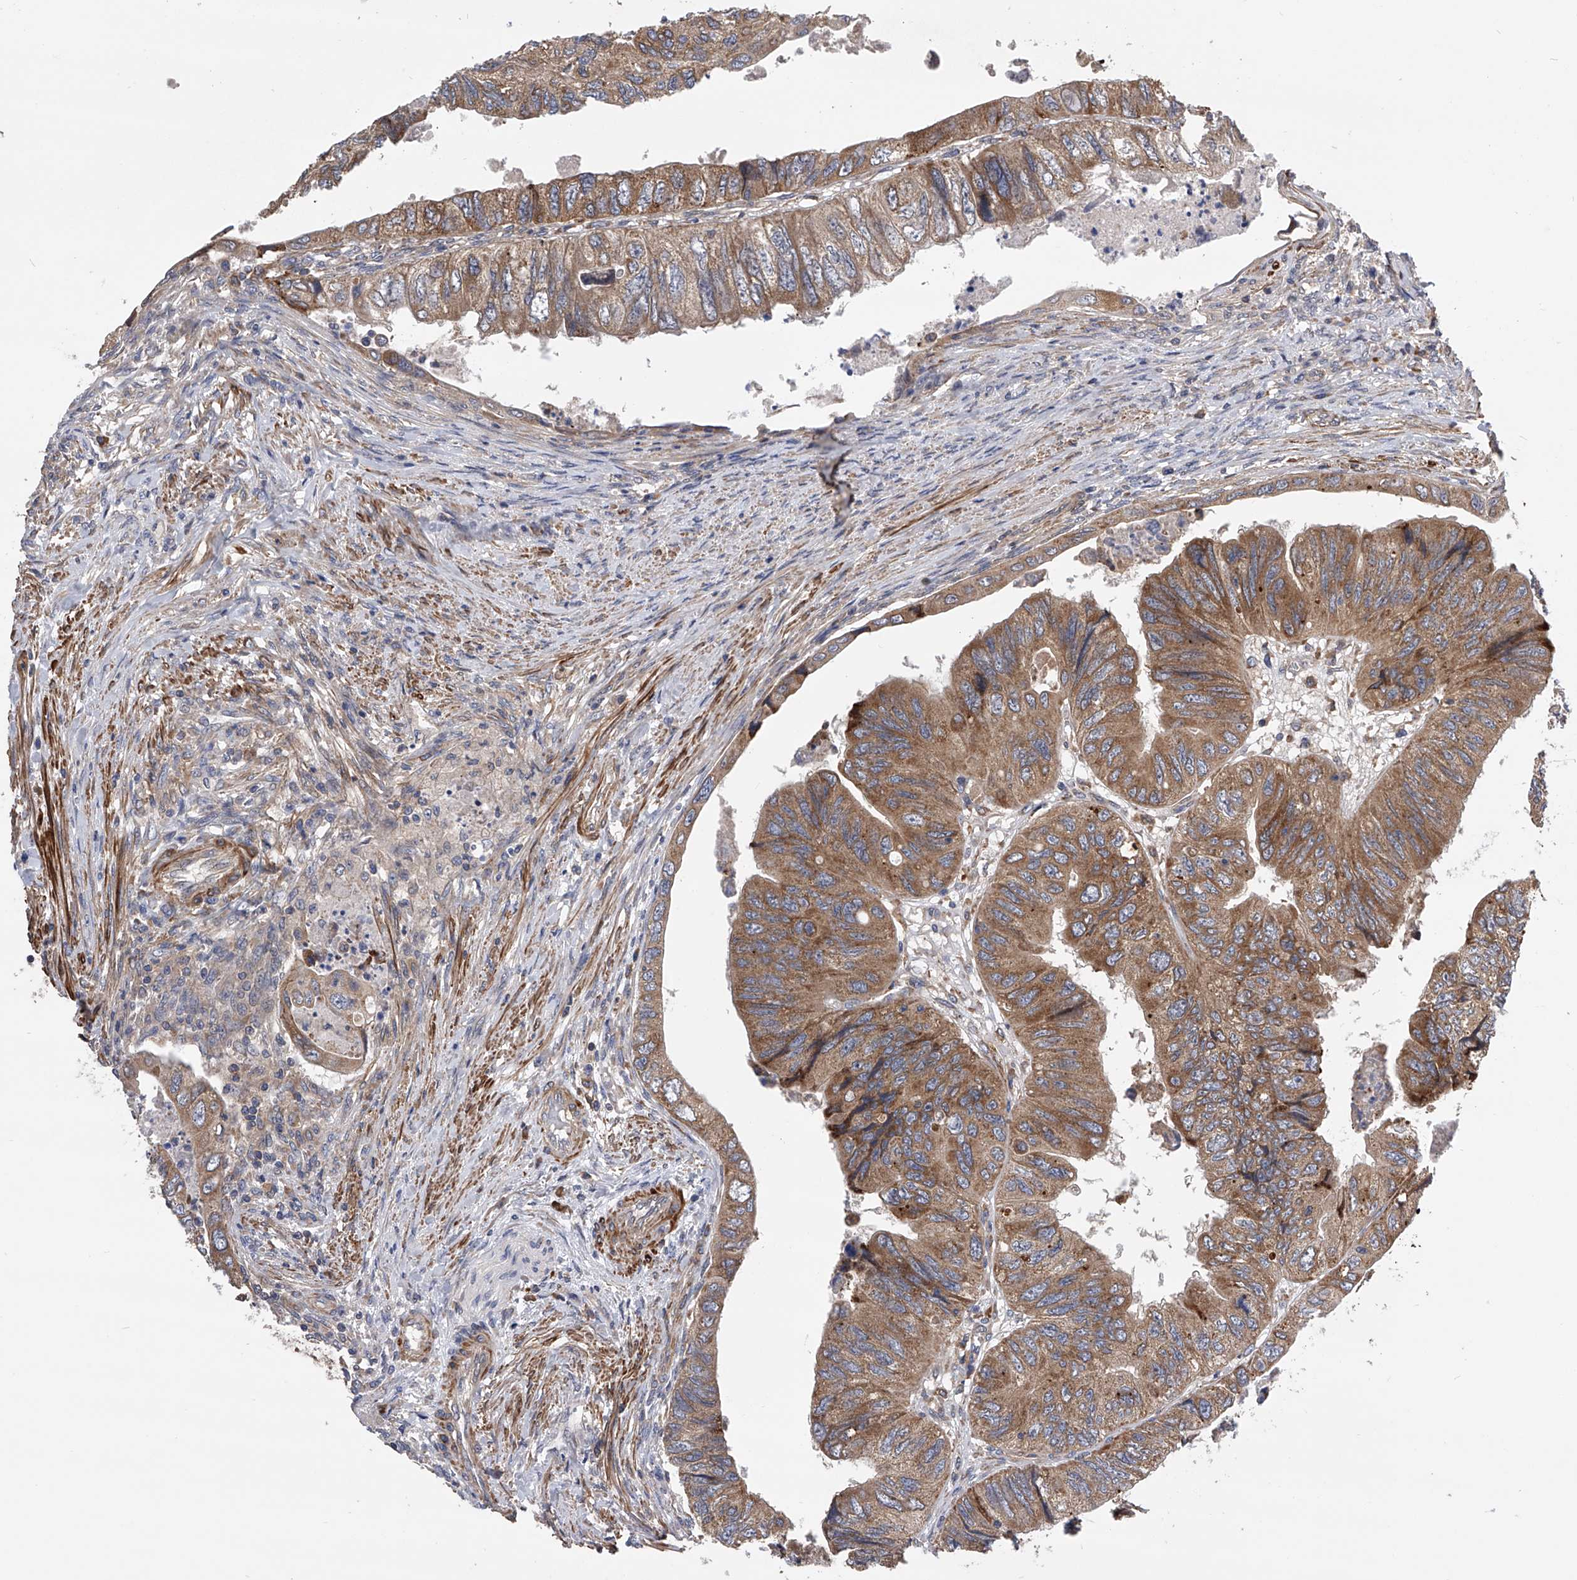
{"staining": {"intensity": "moderate", "quantity": ">75%", "location": "cytoplasmic/membranous"}, "tissue": "colorectal cancer", "cell_type": "Tumor cells", "image_type": "cancer", "snomed": [{"axis": "morphology", "description": "Adenocarcinoma, NOS"}, {"axis": "topography", "description": "Rectum"}], "caption": "Immunohistochemical staining of human colorectal cancer demonstrates medium levels of moderate cytoplasmic/membranous expression in approximately >75% of tumor cells. The protein is shown in brown color, while the nuclei are stained blue.", "gene": "SPOCK1", "patient": {"sex": "male", "age": 63}}